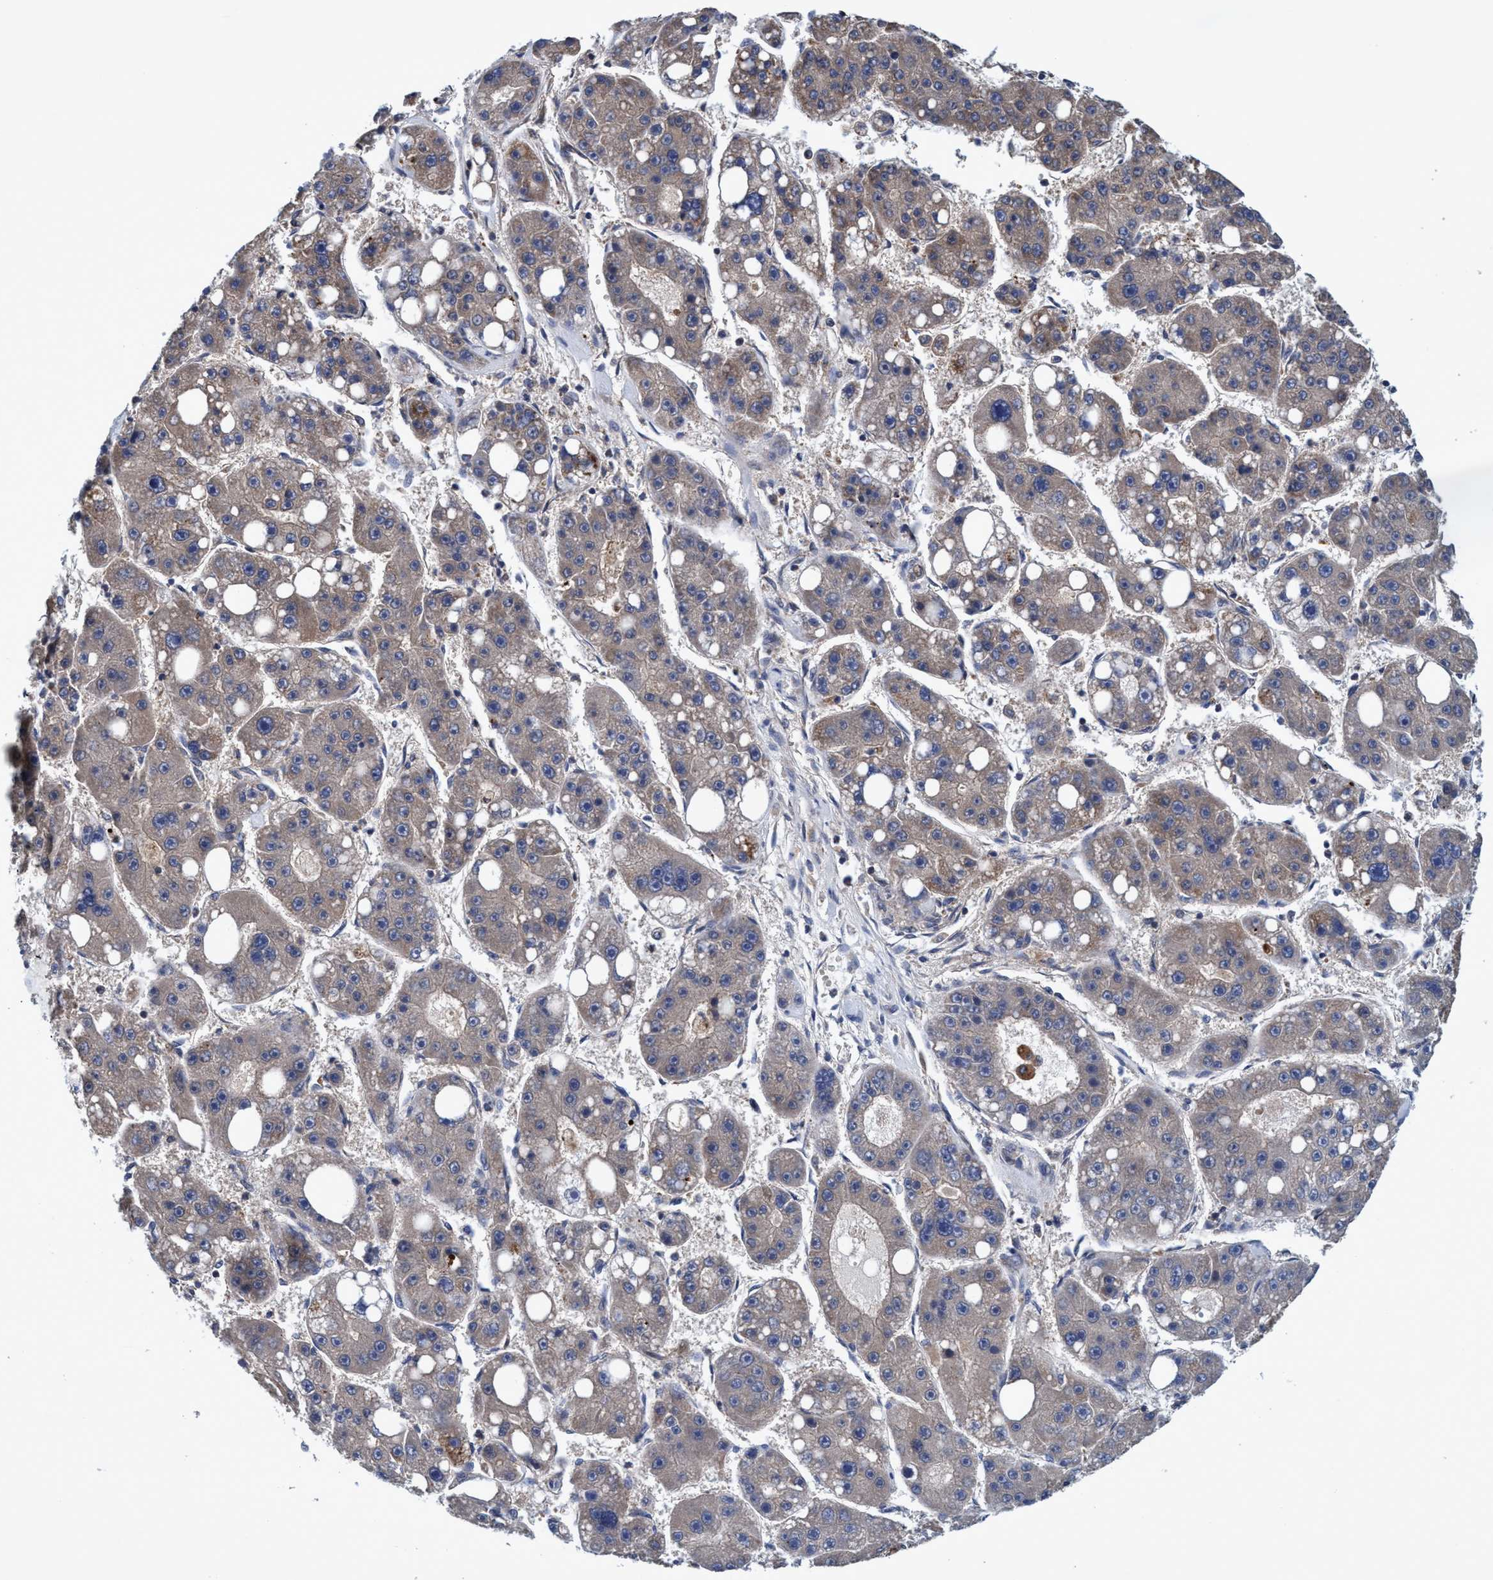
{"staining": {"intensity": "weak", "quantity": "<25%", "location": "cytoplasmic/membranous"}, "tissue": "liver cancer", "cell_type": "Tumor cells", "image_type": "cancer", "snomed": [{"axis": "morphology", "description": "Carcinoma, Hepatocellular, NOS"}, {"axis": "topography", "description": "Liver"}], "caption": "Liver cancer (hepatocellular carcinoma) stained for a protein using IHC reveals no positivity tumor cells.", "gene": "CALCOCO2", "patient": {"sex": "female", "age": 61}}